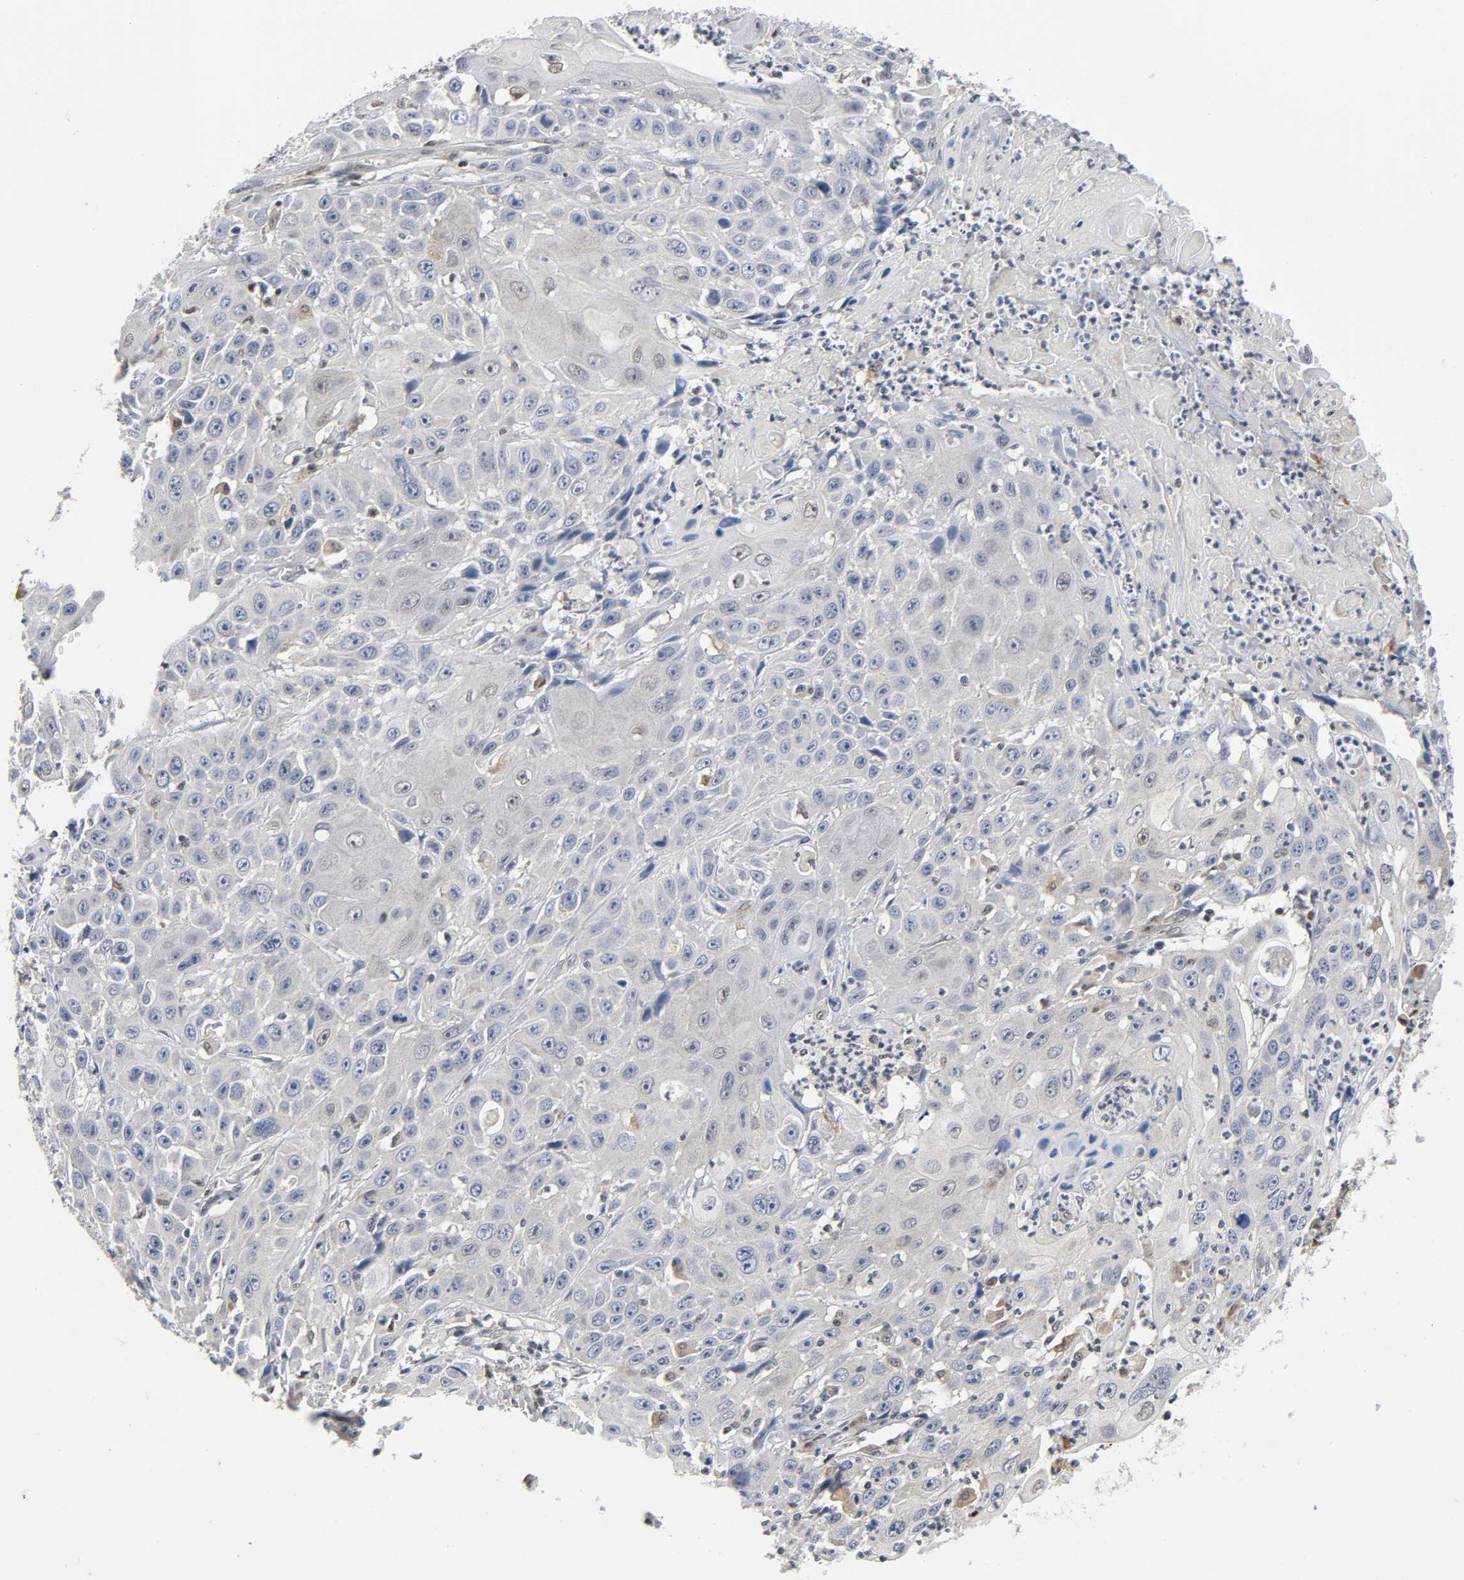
{"staining": {"intensity": "negative", "quantity": "none", "location": "none"}, "tissue": "cervical cancer", "cell_type": "Tumor cells", "image_type": "cancer", "snomed": [{"axis": "morphology", "description": "Squamous cell carcinoma, NOS"}, {"axis": "topography", "description": "Cervix"}], "caption": "Tumor cells are negative for brown protein staining in cervical cancer.", "gene": "KAT2B", "patient": {"sex": "female", "age": 39}}